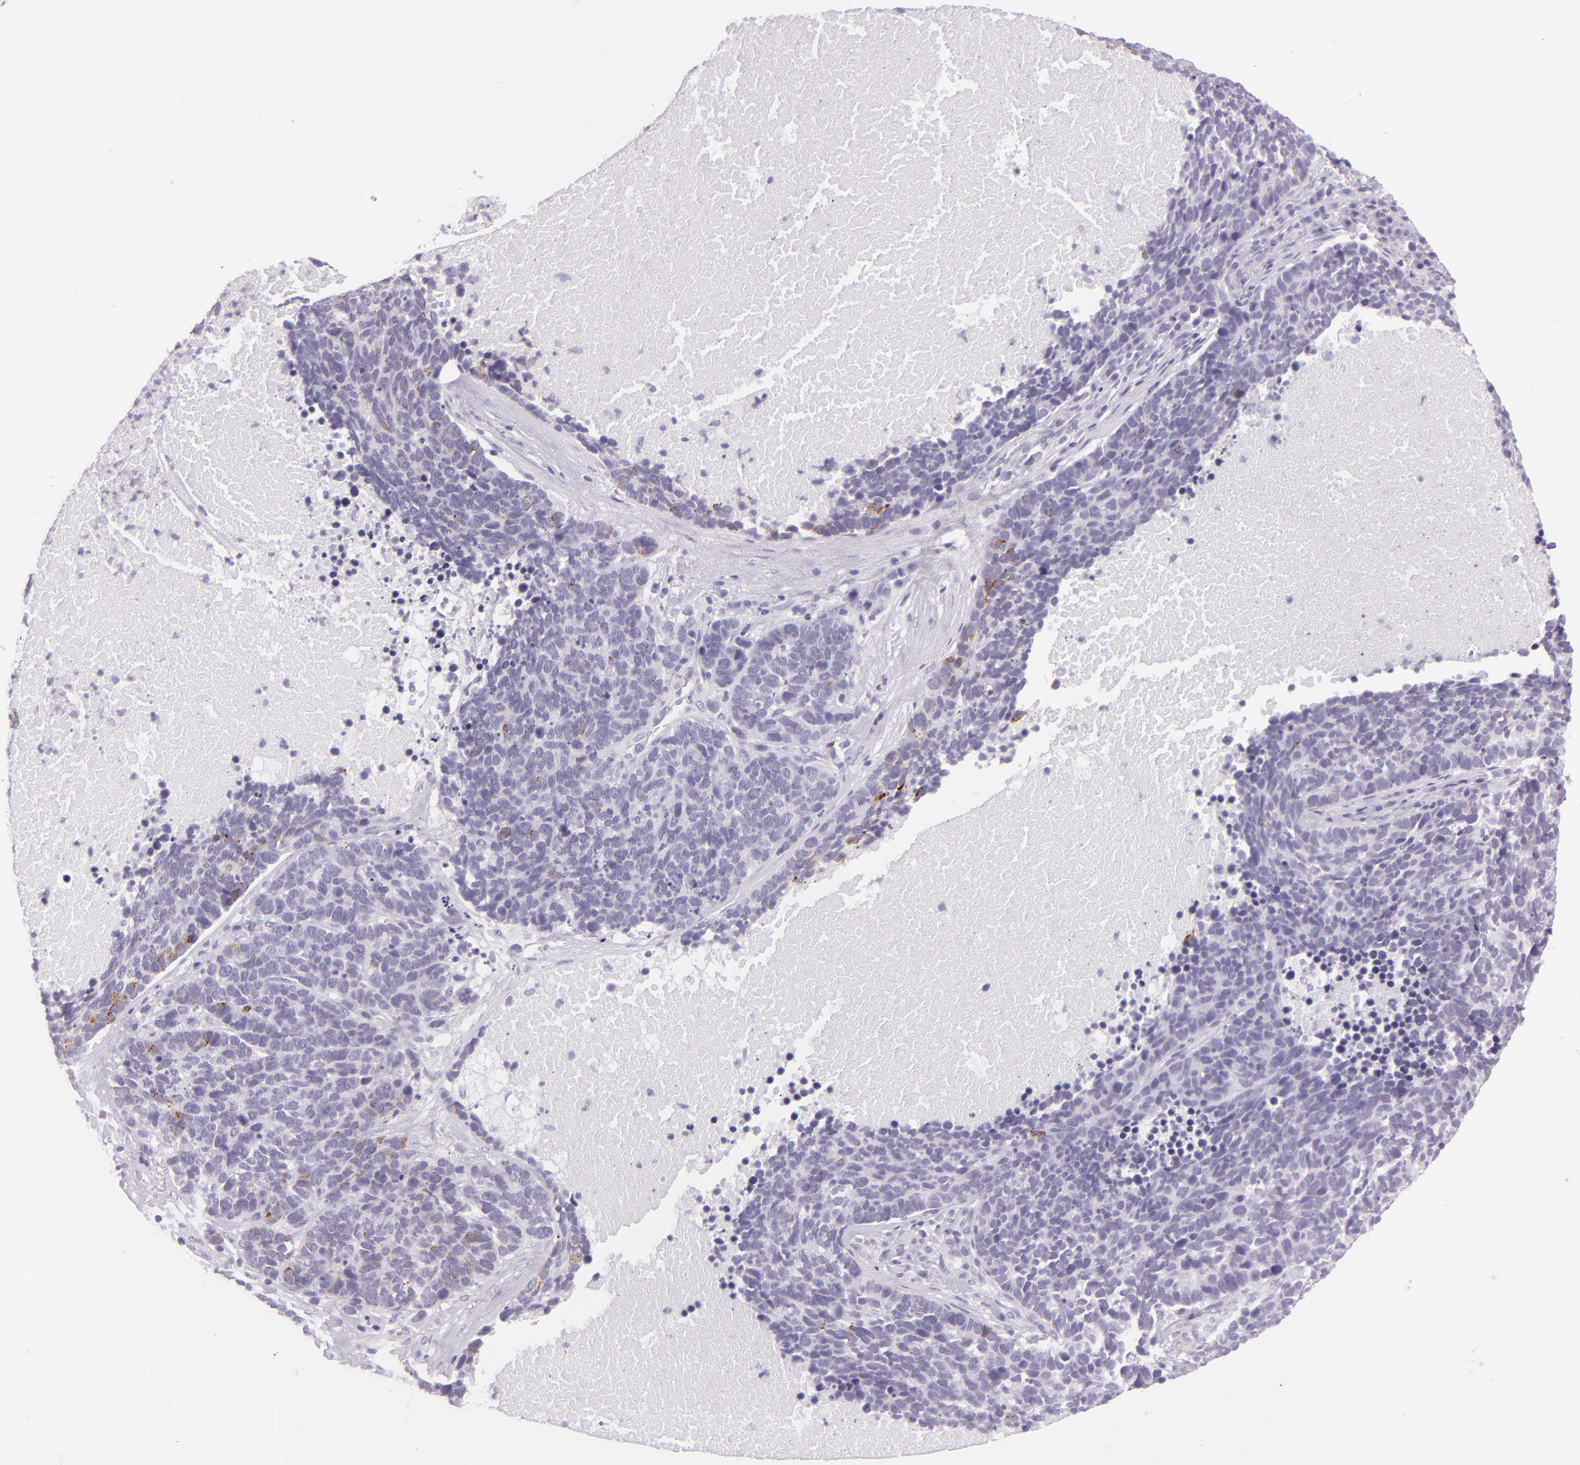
{"staining": {"intensity": "negative", "quantity": "none", "location": "none"}, "tissue": "lung cancer", "cell_type": "Tumor cells", "image_type": "cancer", "snomed": [{"axis": "morphology", "description": "Neoplasm, malignant, NOS"}, {"axis": "topography", "description": "Lung"}], "caption": "Neoplasm (malignant) (lung) was stained to show a protein in brown. There is no significant staining in tumor cells.", "gene": "MUC6", "patient": {"sex": "female", "age": 75}}